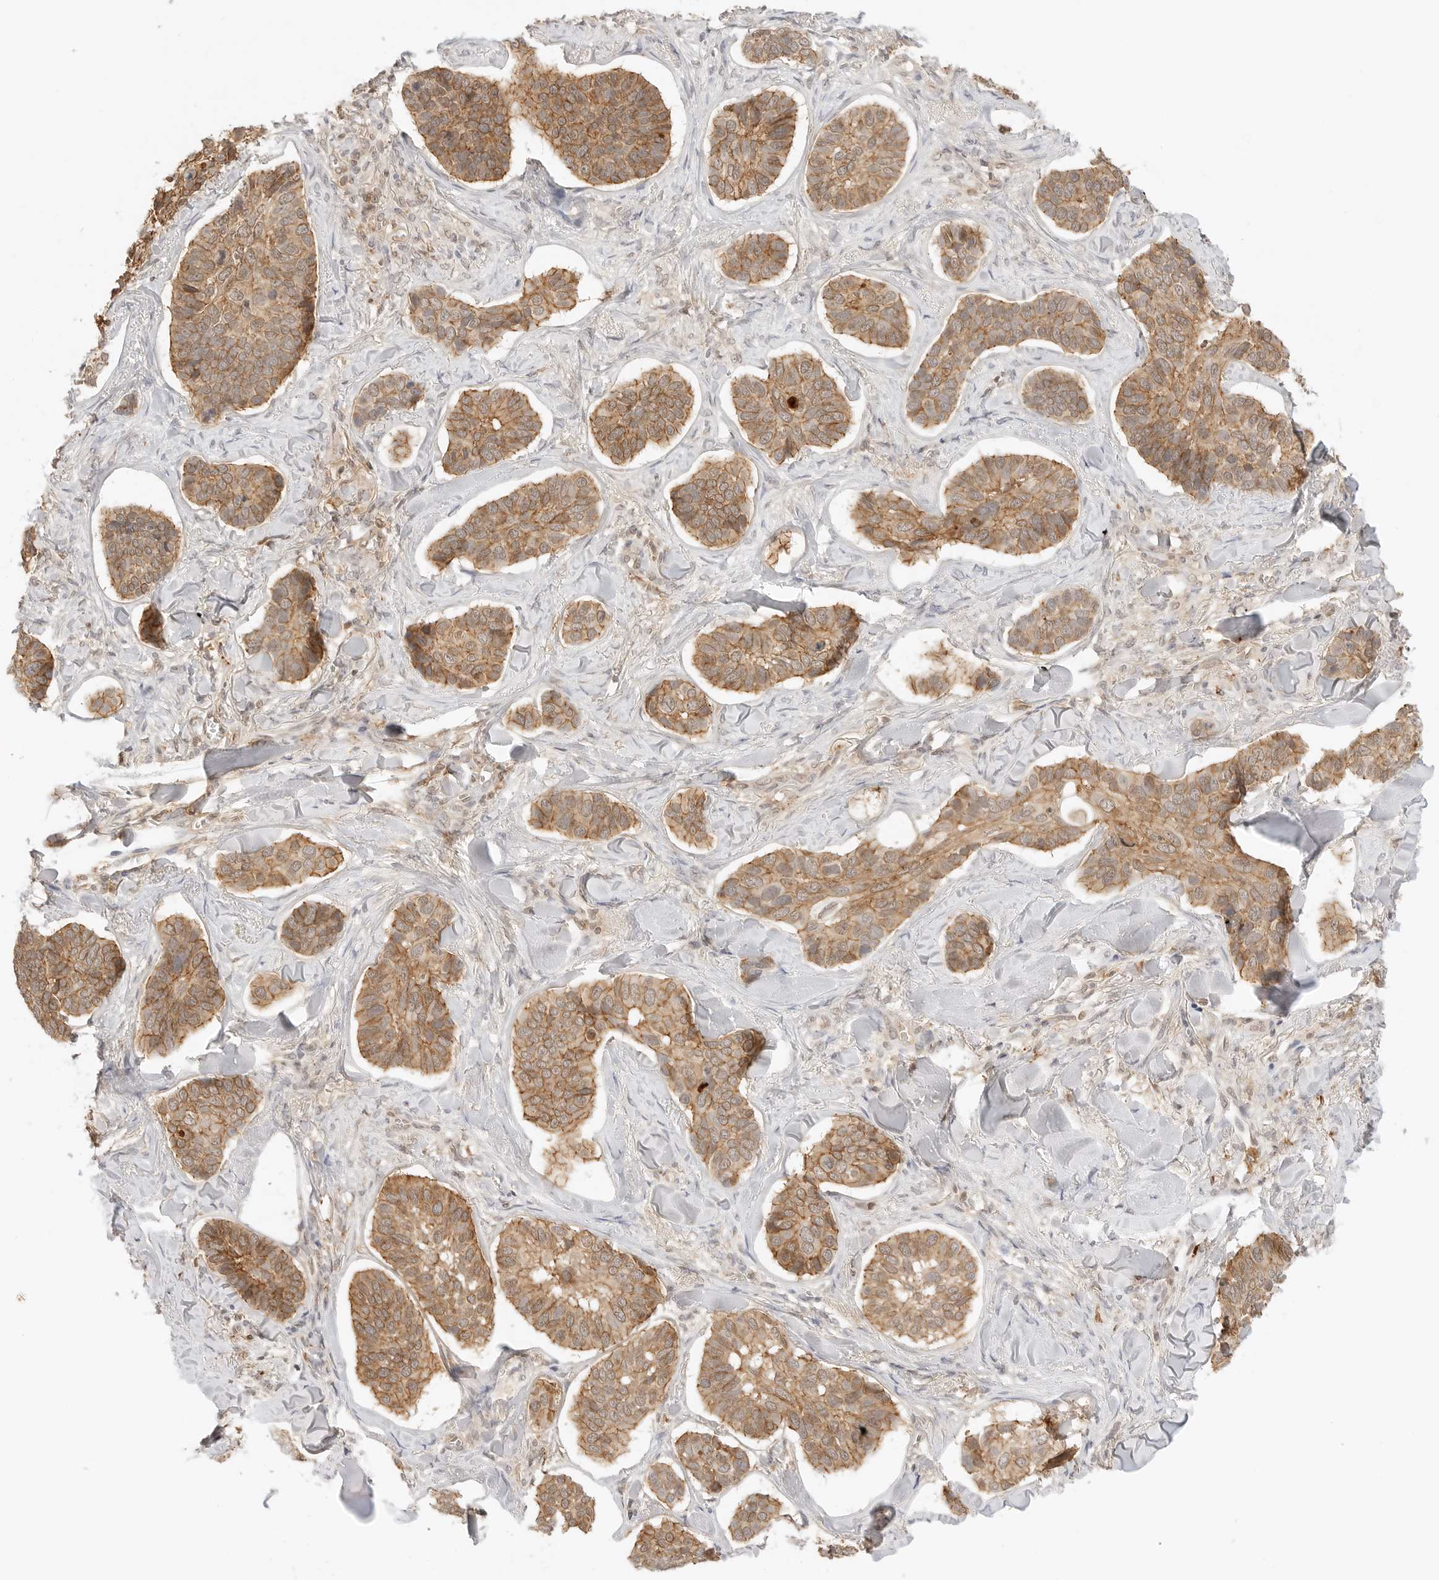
{"staining": {"intensity": "moderate", "quantity": ">75%", "location": "cytoplasmic/membranous"}, "tissue": "skin cancer", "cell_type": "Tumor cells", "image_type": "cancer", "snomed": [{"axis": "morphology", "description": "Basal cell carcinoma"}, {"axis": "topography", "description": "Skin"}], "caption": "A medium amount of moderate cytoplasmic/membranous staining is appreciated in approximately >75% of tumor cells in skin cancer tissue. (IHC, brightfield microscopy, high magnification).", "gene": "EPHA1", "patient": {"sex": "male", "age": 62}}